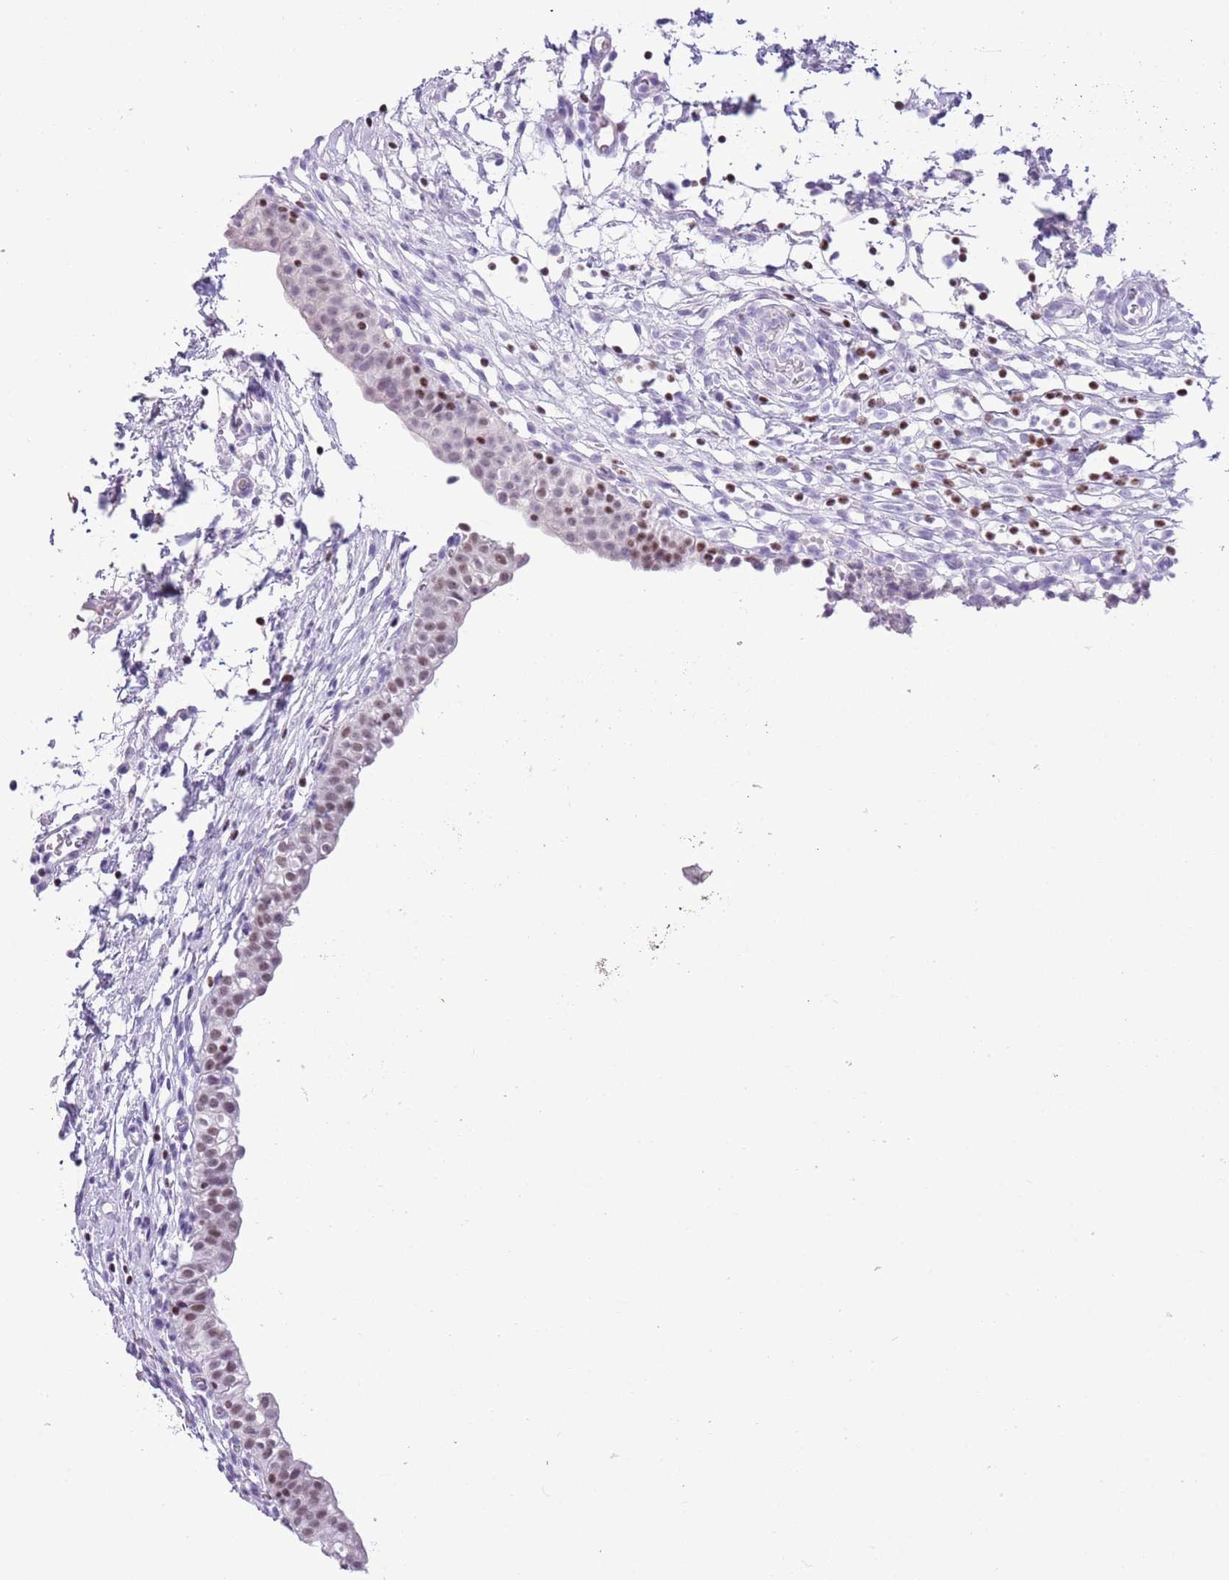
{"staining": {"intensity": "moderate", "quantity": "<25%", "location": "nuclear"}, "tissue": "urinary bladder", "cell_type": "Urothelial cells", "image_type": "normal", "snomed": [{"axis": "morphology", "description": "Normal tissue, NOS"}, {"axis": "topography", "description": "Urinary bladder"}, {"axis": "topography", "description": "Peripheral nerve tissue"}], "caption": "DAB (3,3'-diaminobenzidine) immunohistochemical staining of normal urinary bladder shows moderate nuclear protein staining in approximately <25% of urothelial cells.", "gene": "BCL11B", "patient": {"sex": "male", "age": 55}}